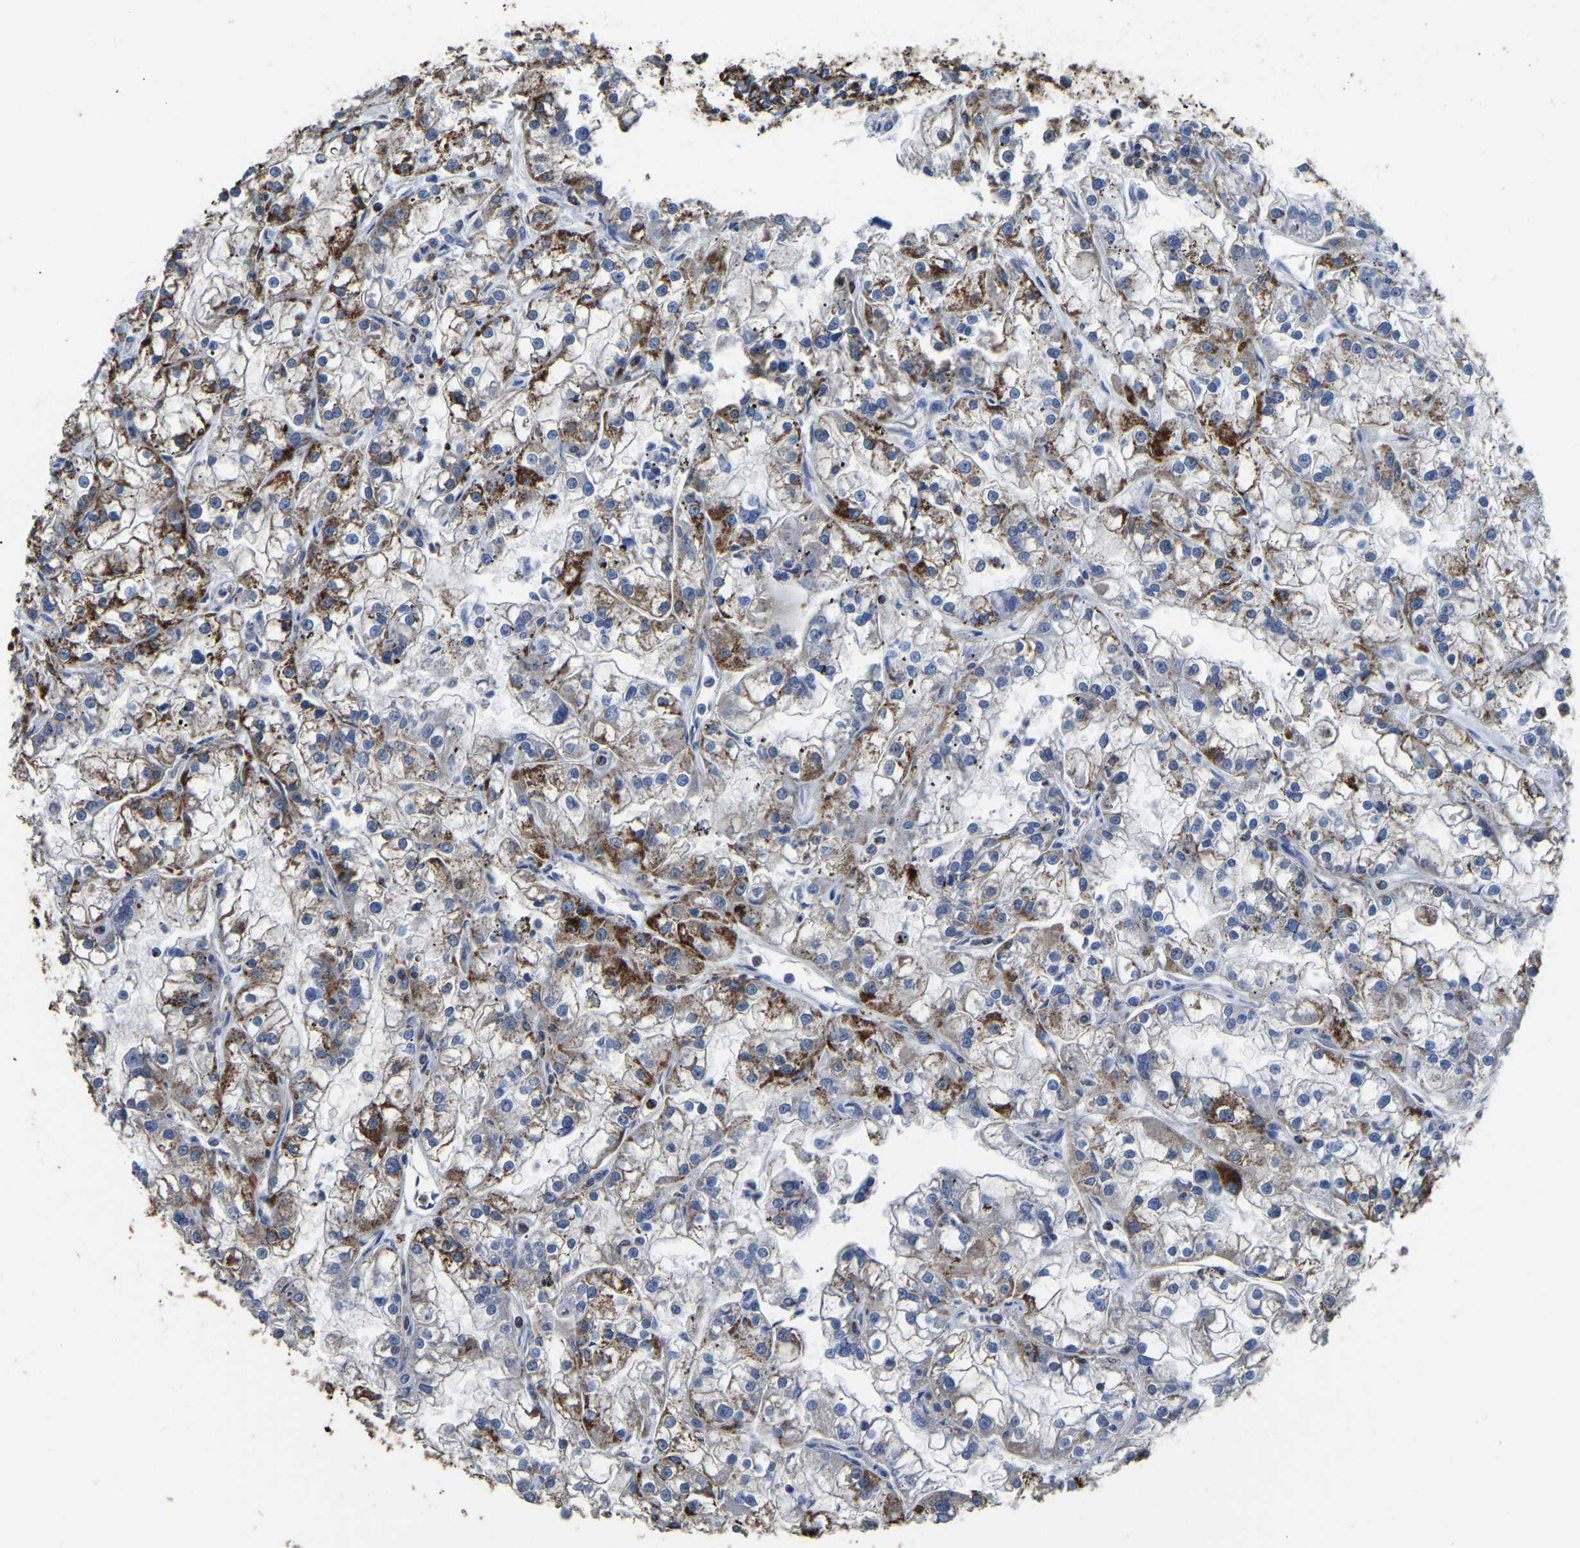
{"staining": {"intensity": "strong", "quantity": "25%-75%", "location": "cytoplasmic/membranous"}, "tissue": "renal cancer", "cell_type": "Tumor cells", "image_type": "cancer", "snomed": [{"axis": "morphology", "description": "Adenocarcinoma, NOS"}, {"axis": "topography", "description": "Kidney"}], "caption": "Immunohistochemistry photomicrograph of human renal cancer stained for a protein (brown), which demonstrates high levels of strong cytoplasmic/membranous positivity in approximately 25%-75% of tumor cells.", "gene": "ETFA", "patient": {"sex": "female", "age": 52}}